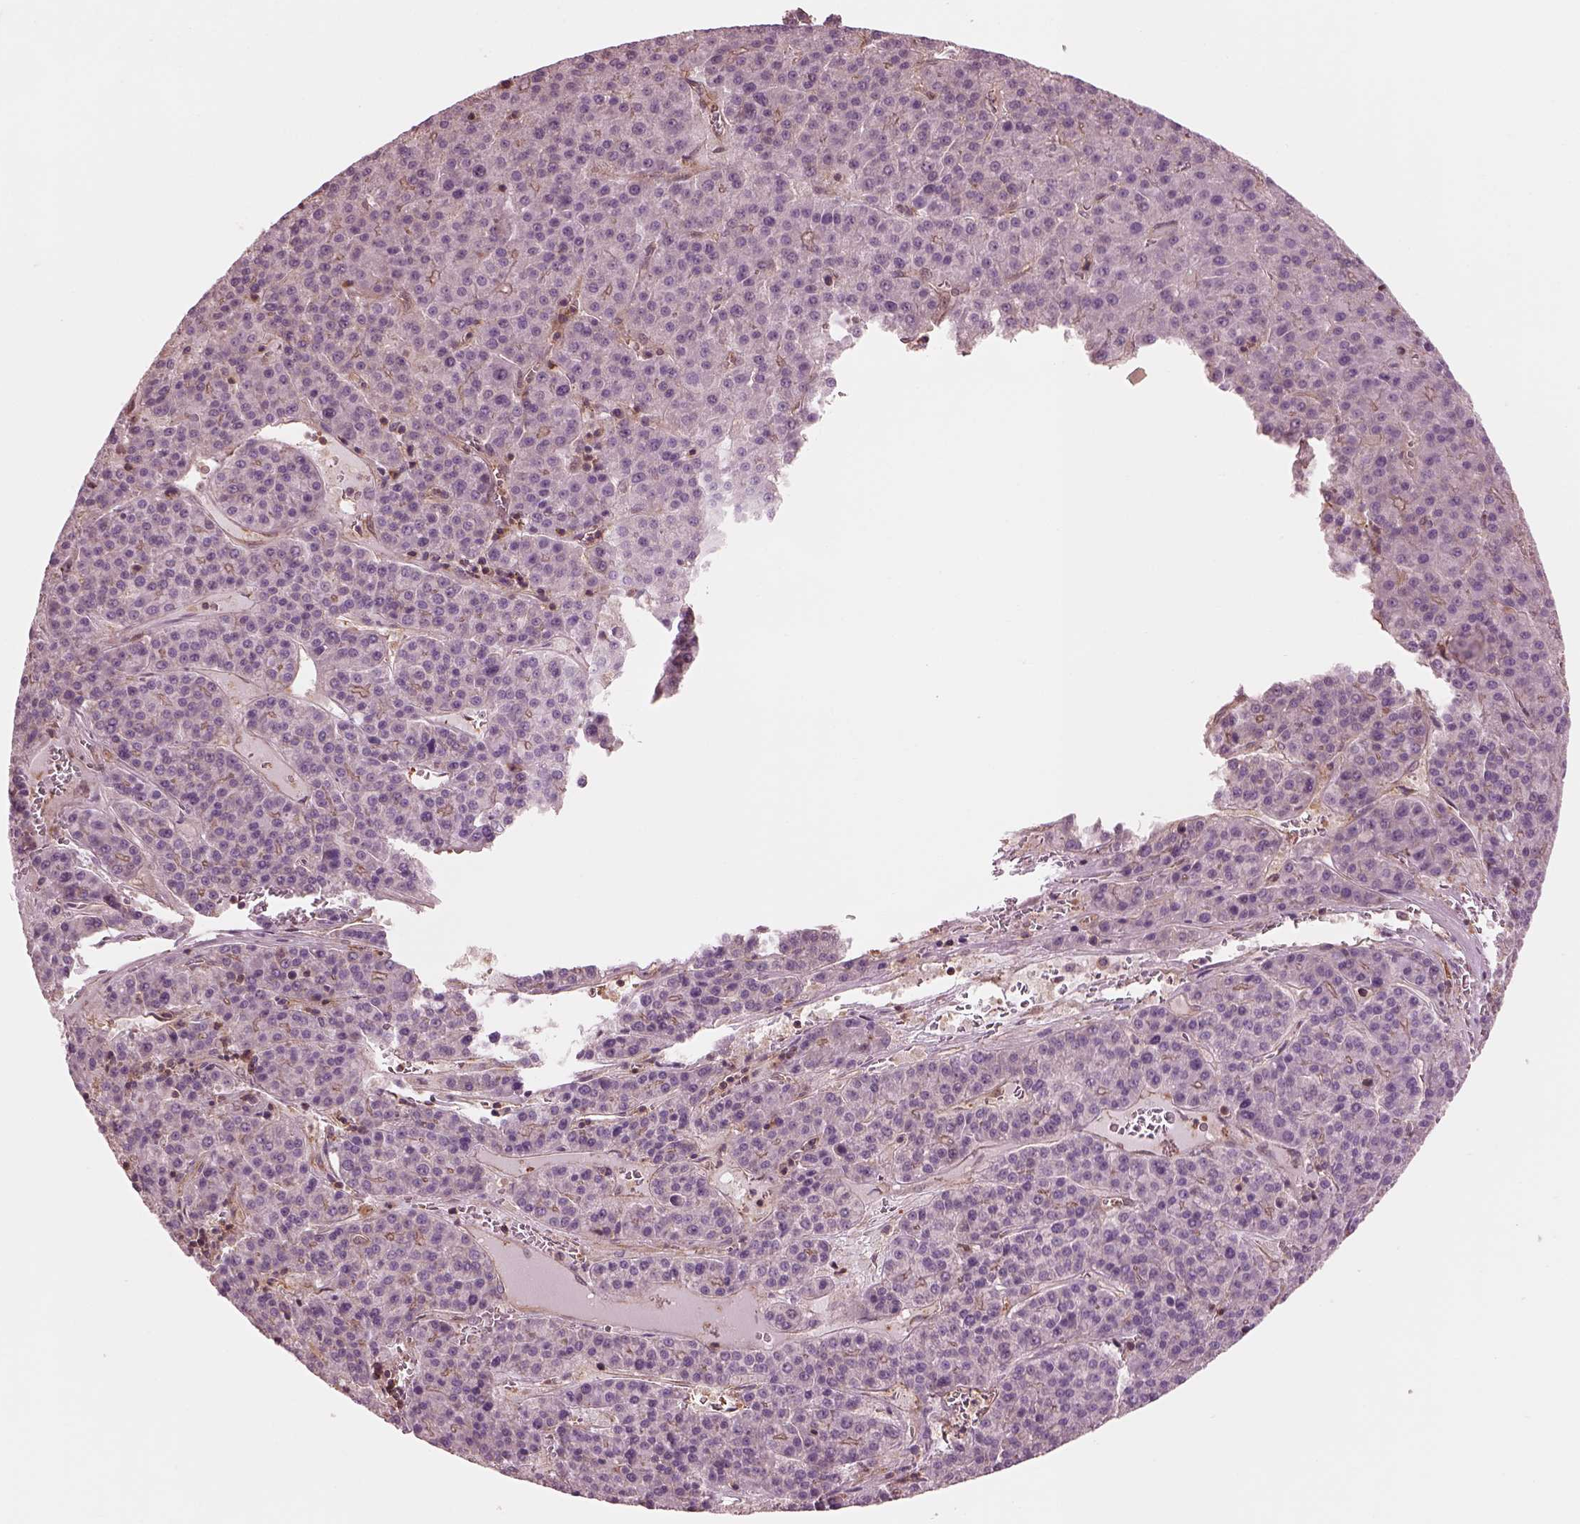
{"staining": {"intensity": "moderate", "quantity": "<25%", "location": "cytoplasmic/membranous"}, "tissue": "liver cancer", "cell_type": "Tumor cells", "image_type": "cancer", "snomed": [{"axis": "morphology", "description": "Carcinoma, Hepatocellular, NOS"}, {"axis": "topography", "description": "Liver"}], "caption": "Tumor cells demonstrate low levels of moderate cytoplasmic/membranous expression in approximately <25% of cells in human liver cancer (hepatocellular carcinoma).", "gene": "STK33", "patient": {"sex": "female", "age": 58}}